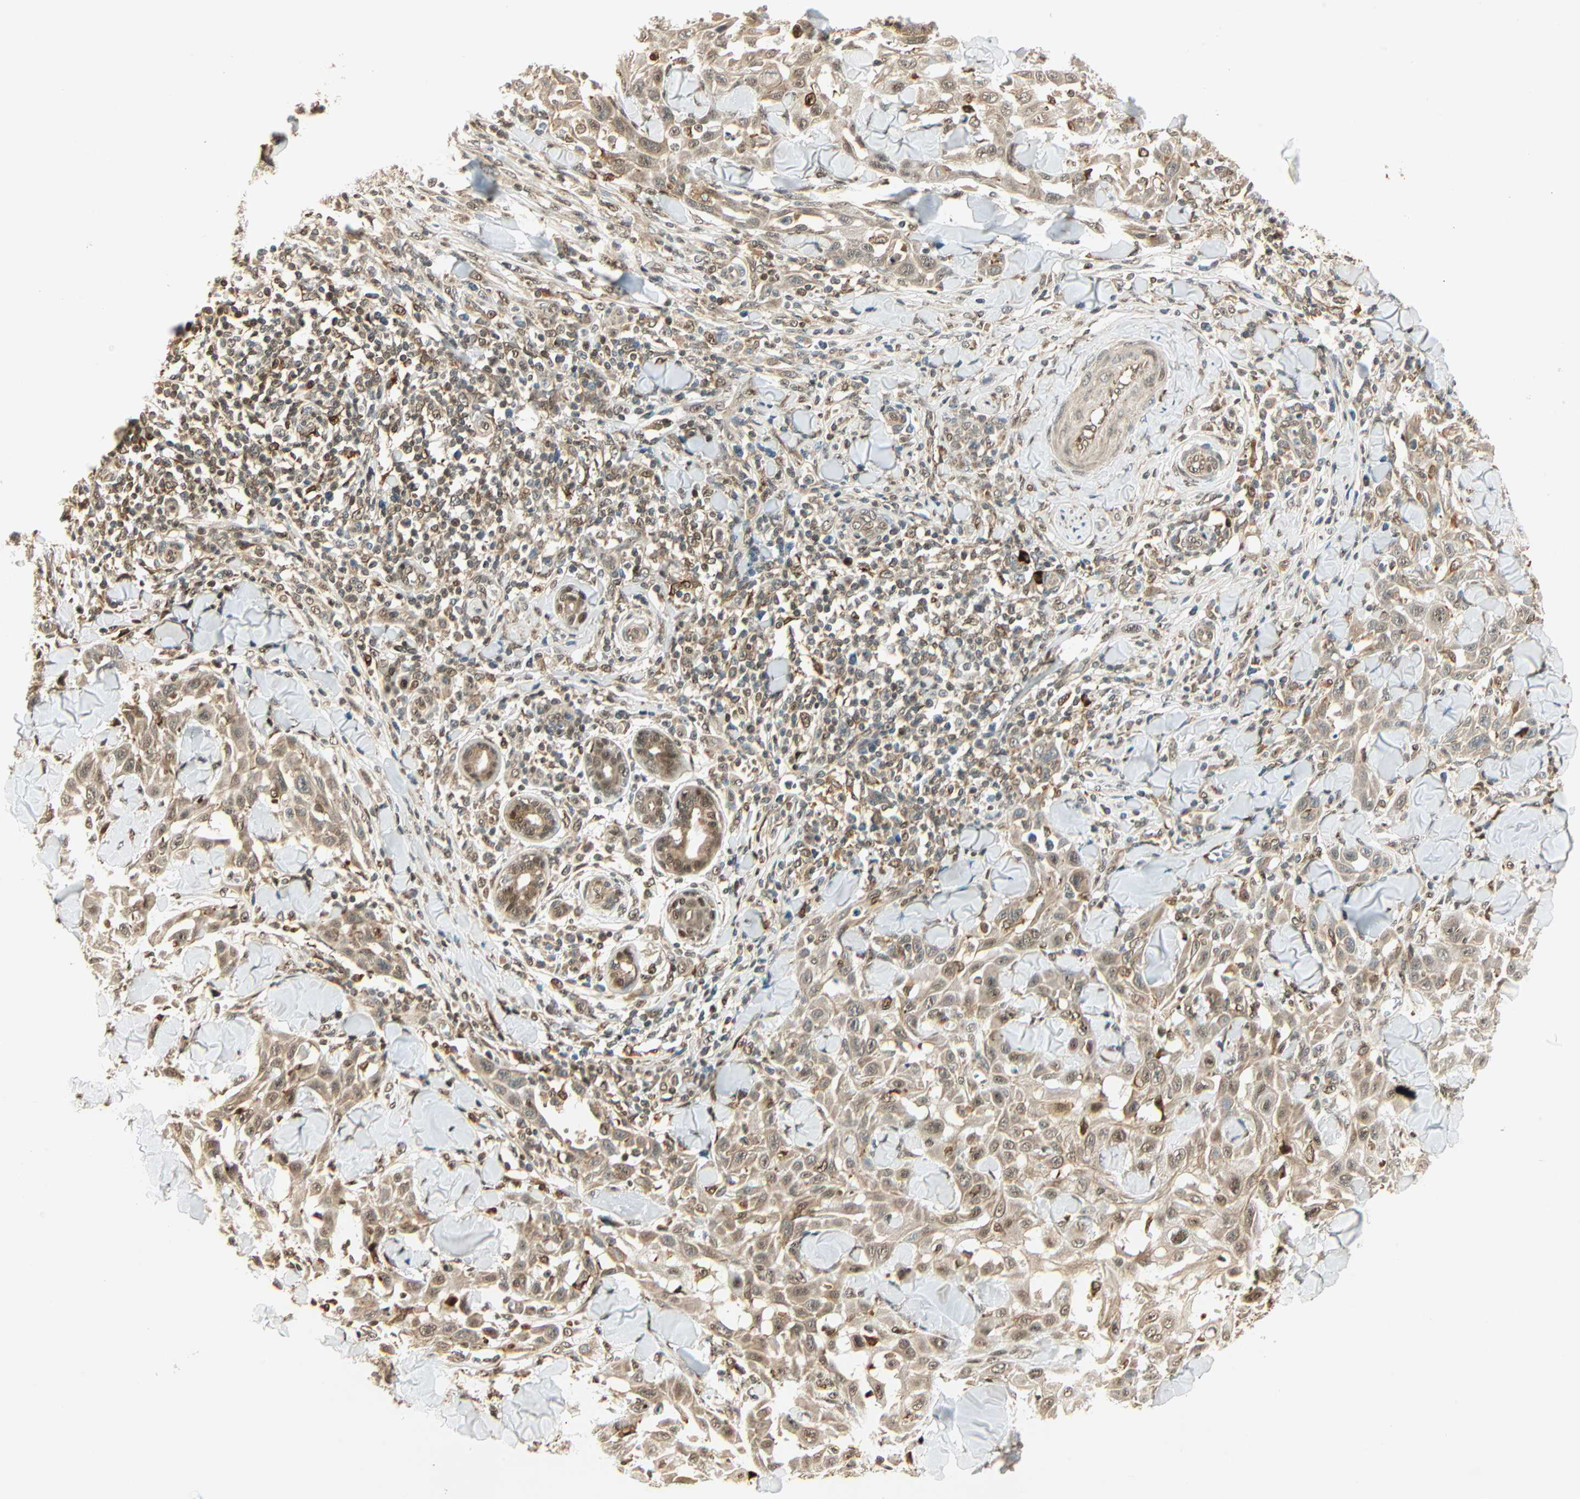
{"staining": {"intensity": "moderate", "quantity": ">75%", "location": "cytoplasmic/membranous,nuclear"}, "tissue": "skin cancer", "cell_type": "Tumor cells", "image_type": "cancer", "snomed": [{"axis": "morphology", "description": "Squamous cell carcinoma, NOS"}, {"axis": "topography", "description": "Skin"}], "caption": "Human skin squamous cell carcinoma stained with a brown dye shows moderate cytoplasmic/membranous and nuclear positive staining in approximately >75% of tumor cells.", "gene": "PNPLA6", "patient": {"sex": "male", "age": 24}}